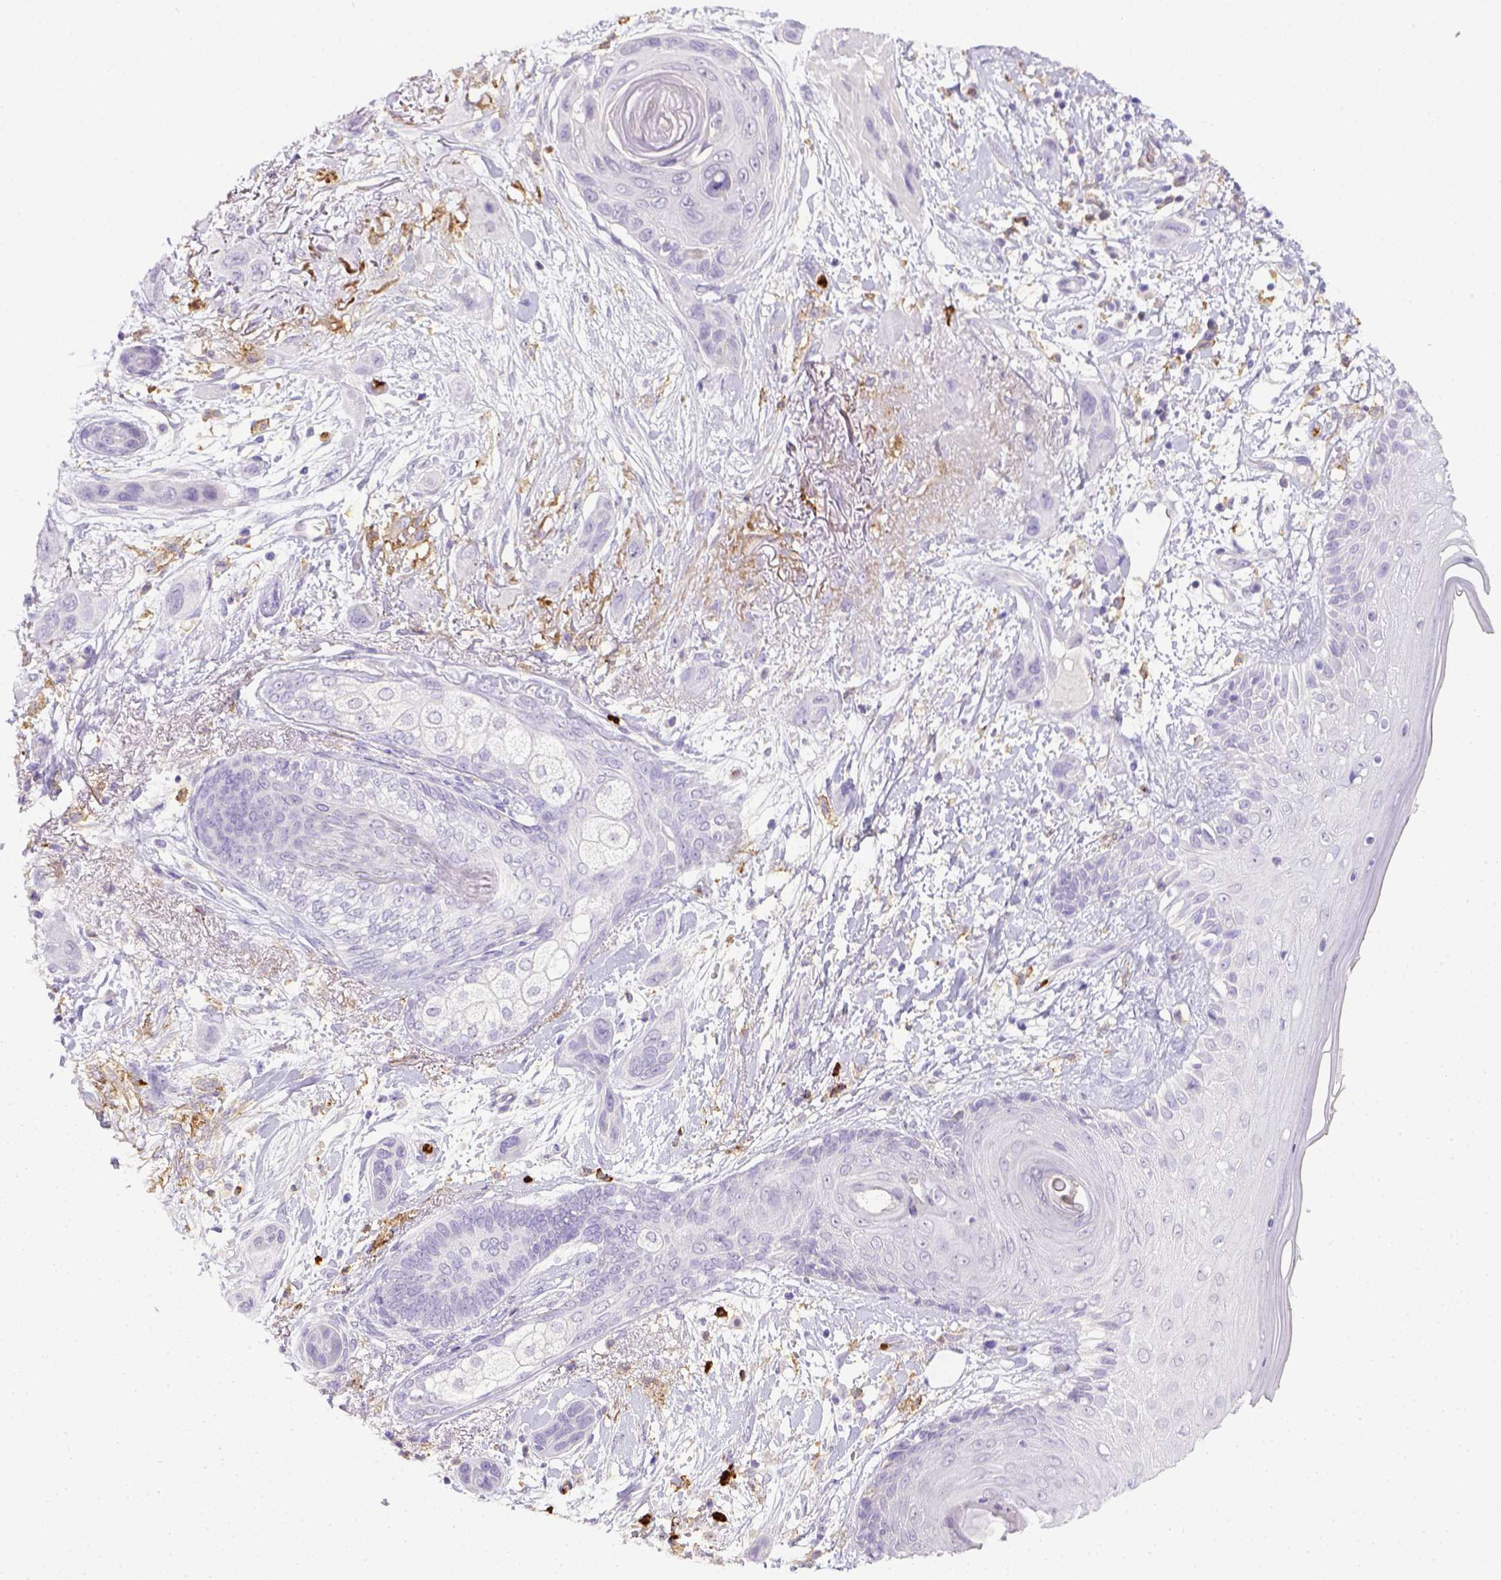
{"staining": {"intensity": "negative", "quantity": "none", "location": "none"}, "tissue": "skin cancer", "cell_type": "Tumor cells", "image_type": "cancer", "snomed": [{"axis": "morphology", "description": "Squamous cell carcinoma, NOS"}, {"axis": "topography", "description": "Skin"}], "caption": "Micrograph shows no protein staining in tumor cells of skin cancer (squamous cell carcinoma) tissue. Brightfield microscopy of IHC stained with DAB (3,3'-diaminobenzidine) (brown) and hematoxylin (blue), captured at high magnification.", "gene": "ITGAM", "patient": {"sex": "male", "age": 79}}